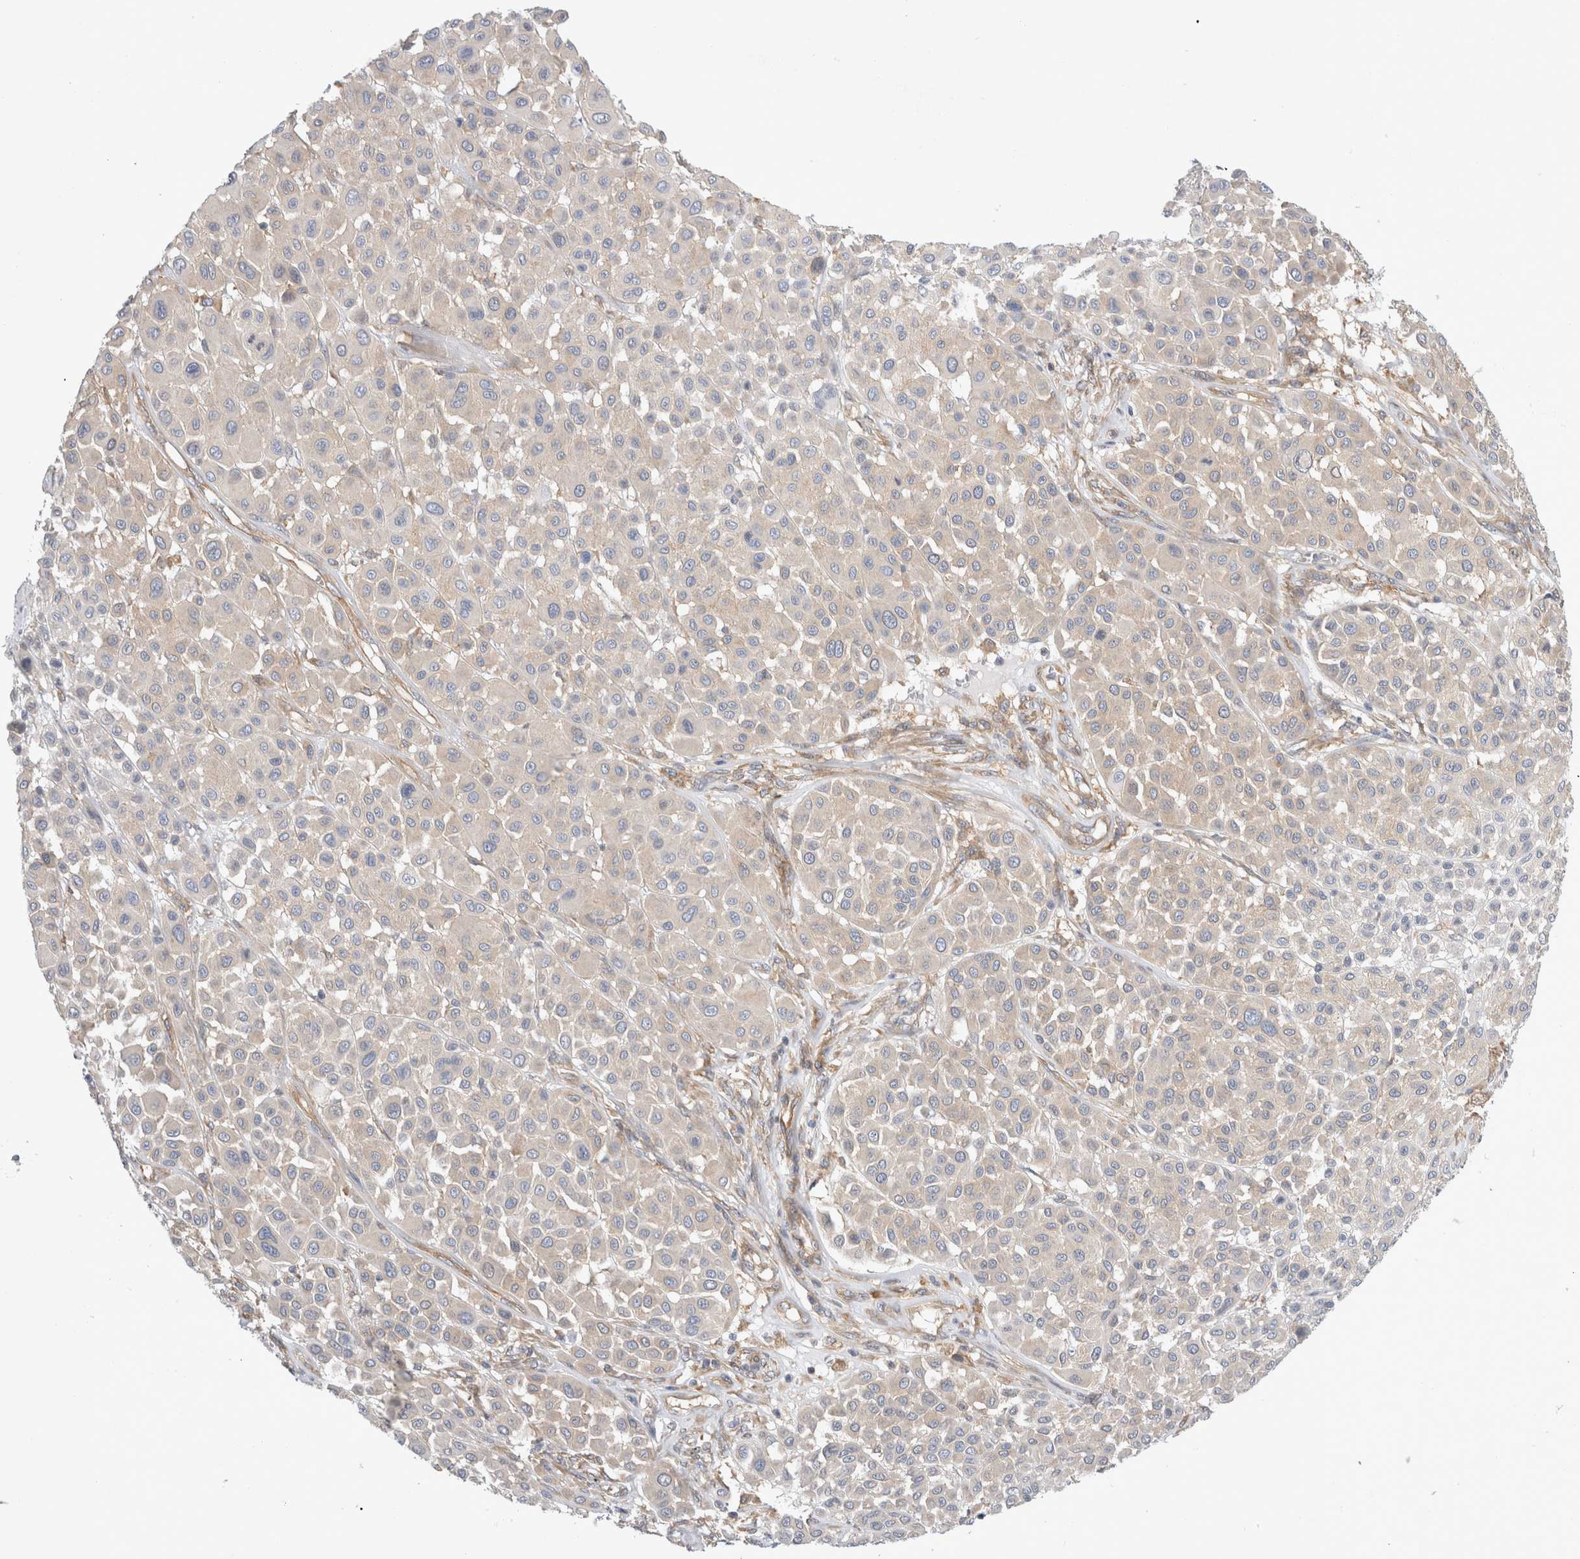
{"staining": {"intensity": "weak", "quantity": "25%-75%", "location": "cytoplasmic/membranous"}, "tissue": "melanoma", "cell_type": "Tumor cells", "image_type": "cancer", "snomed": [{"axis": "morphology", "description": "Malignant melanoma, Metastatic site"}, {"axis": "topography", "description": "Soft tissue"}], "caption": "Melanoma stained with a protein marker displays weak staining in tumor cells.", "gene": "CDCA7L", "patient": {"sex": "male", "age": 41}}